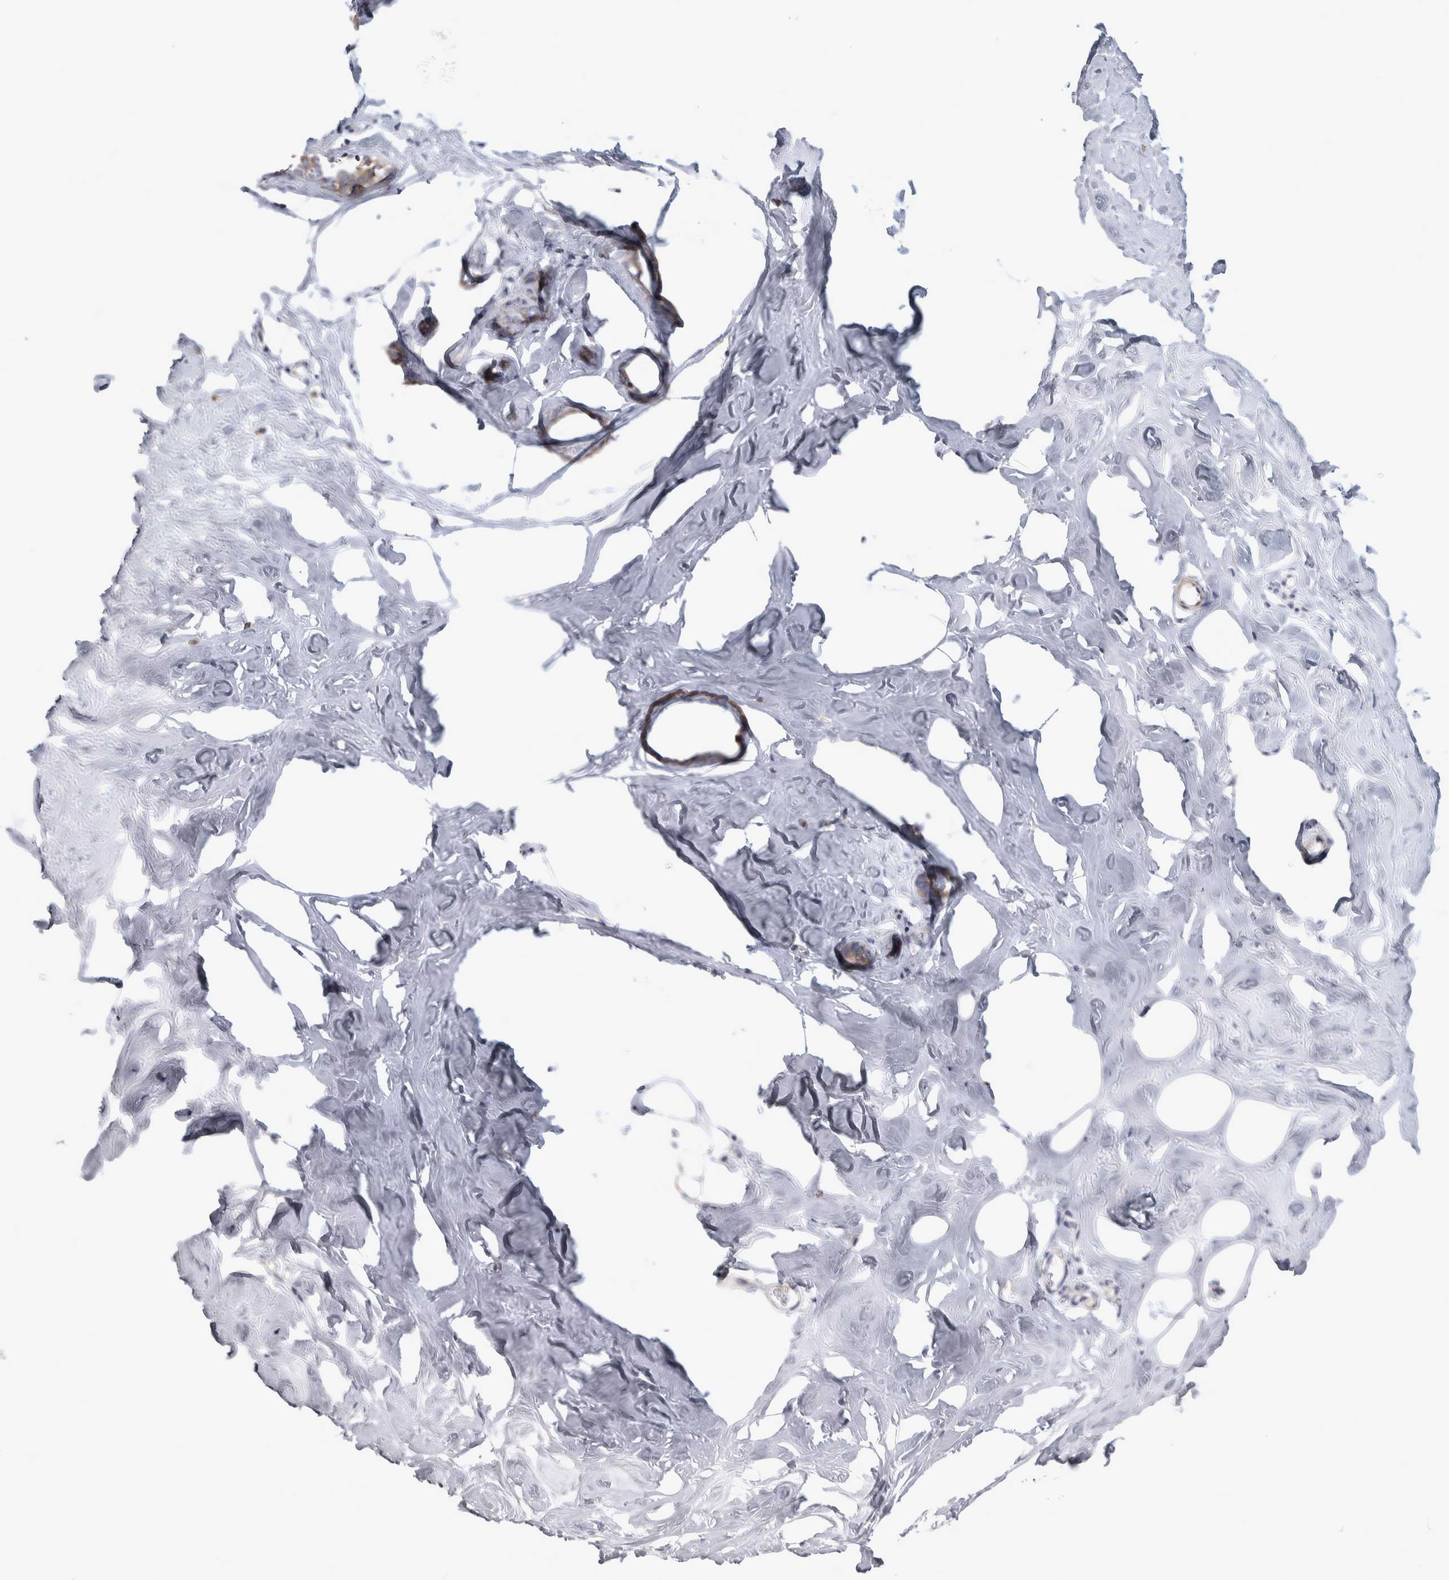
{"staining": {"intensity": "negative", "quantity": "none", "location": "none"}, "tissue": "soft tissue", "cell_type": "Fibroblasts", "image_type": "normal", "snomed": [{"axis": "morphology", "description": "Normal tissue, NOS"}, {"axis": "morphology", "description": "Fibrosis, NOS"}, {"axis": "topography", "description": "Breast"}, {"axis": "topography", "description": "Adipose tissue"}], "caption": "Soft tissue was stained to show a protein in brown. There is no significant positivity in fibroblasts. (DAB (3,3'-diaminobenzidine) IHC visualized using brightfield microscopy, high magnification).", "gene": "SCO1", "patient": {"sex": "female", "age": 39}}